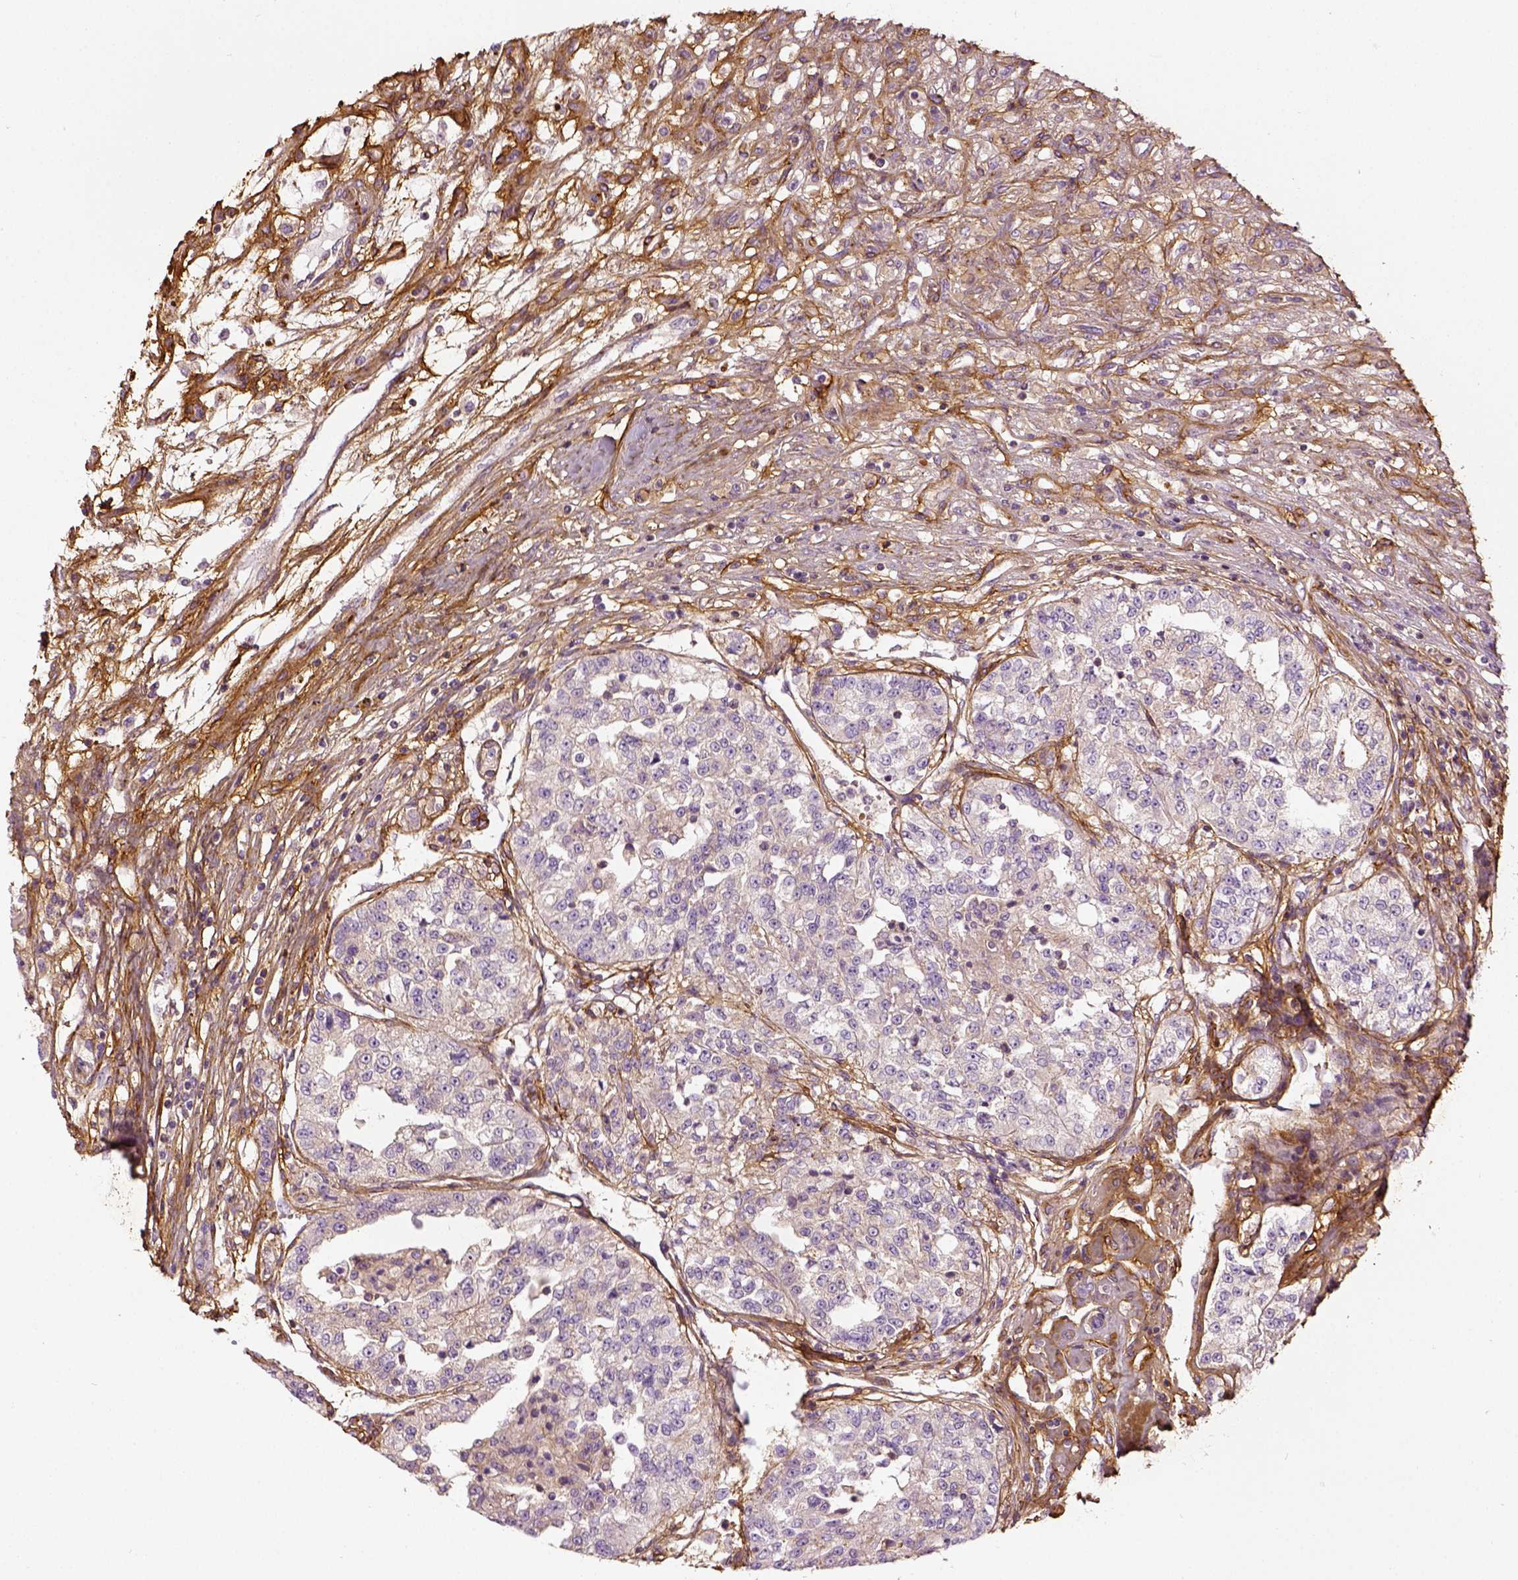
{"staining": {"intensity": "negative", "quantity": "none", "location": "none"}, "tissue": "renal cancer", "cell_type": "Tumor cells", "image_type": "cancer", "snomed": [{"axis": "morphology", "description": "Adenocarcinoma, NOS"}, {"axis": "topography", "description": "Kidney"}], "caption": "Immunohistochemistry (IHC) of human adenocarcinoma (renal) shows no positivity in tumor cells.", "gene": "COL6A2", "patient": {"sex": "female", "age": 63}}